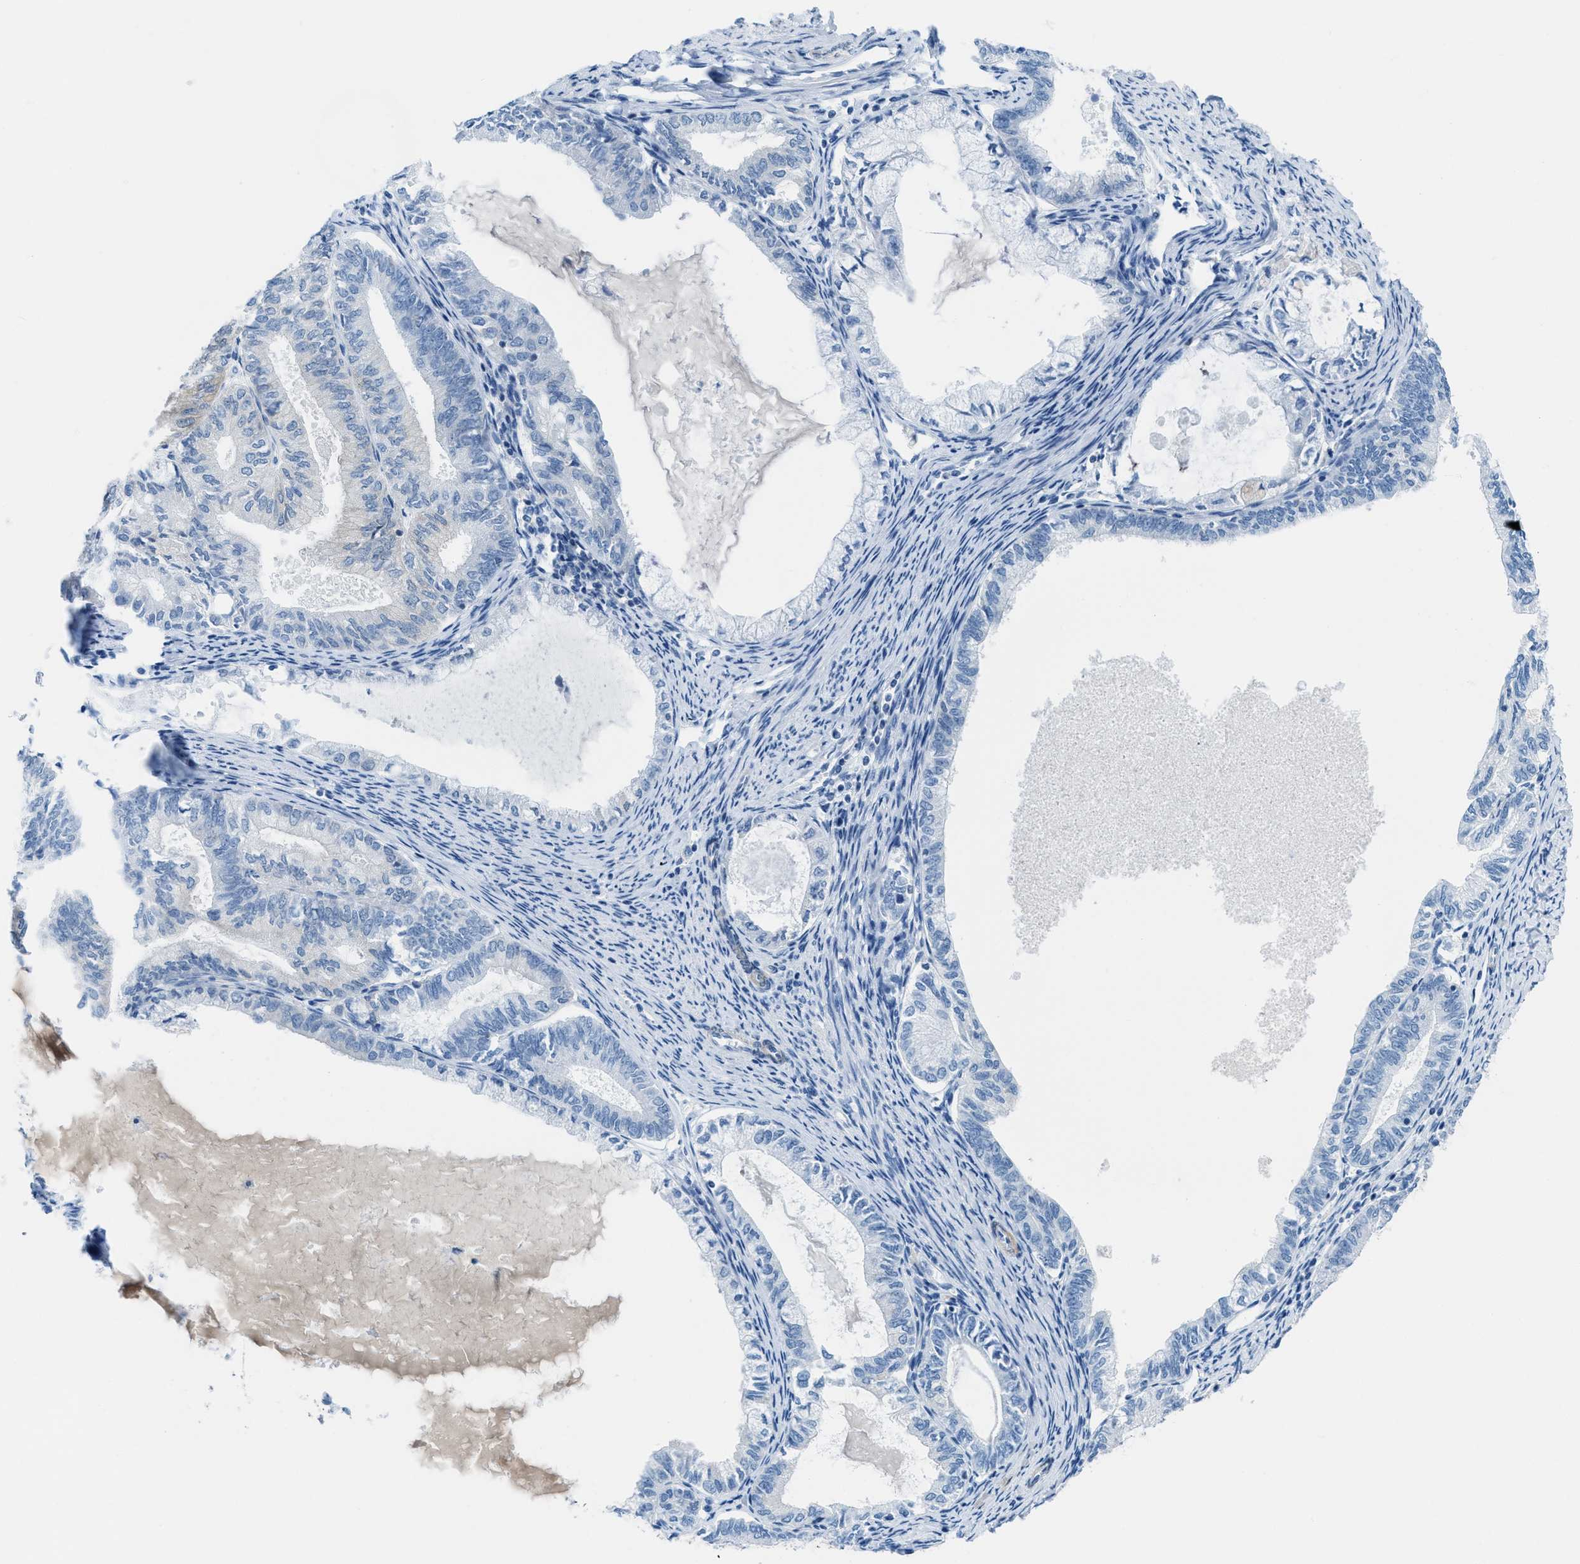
{"staining": {"intensity": "negative", "quantity": "none", "location": "none"}, "tissue": "endometrial cancer", "cell_type": "Tumor cells", "image_type": "cancer", "snomed": [{"axis": "morphology", "description": "Adenocarcinoma, NOS"}, {"axis": "topography", "description": "Endometrium"}], "caption": "This is an IHC micrograph of human adenocarcinoma (endometrial). There is no positivity in tumor cells.", "gene": "MAPRE2", "patient": {"sex": "female", "age": 86}}